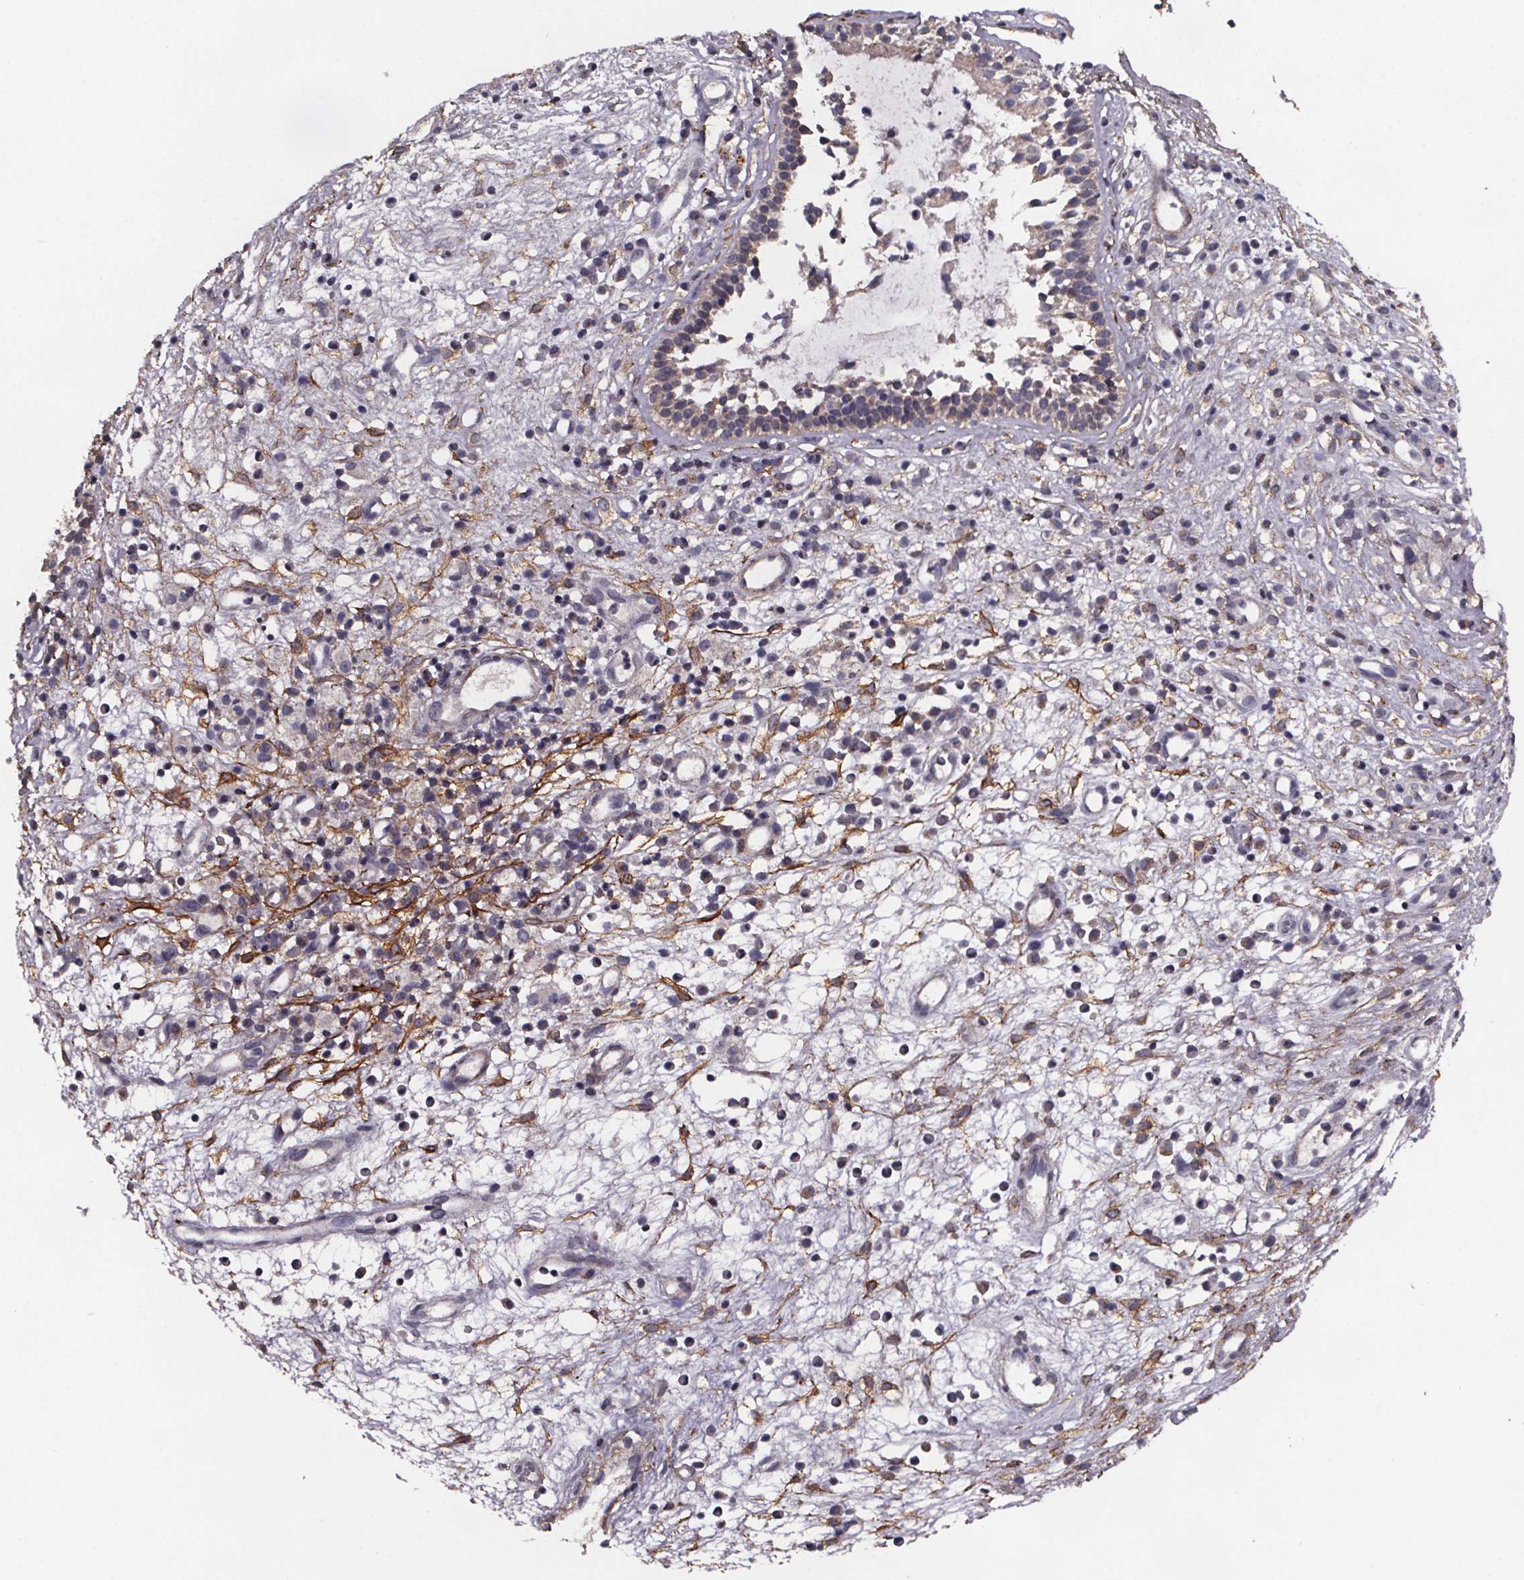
{"staining": {"intensity": "negative", "quantity": "none", "location": "none"}, "tissue": "nasopharynx", "cell_type": "Respiratory epithelial cells", "image_type": "normal", "snomed": [{"axis": "morphology", "description": "Normal tissue, NOS"}, {"axis": "topography", "description": "Nasopharynx"}], "caption": "IHC micrograph of benign human nasopharynx stained for a protein (brown), which reveals no positivity in respiratory epithelial cells.", "gene": "PALLD", "patient": {"sex": "male", "age": 77}}